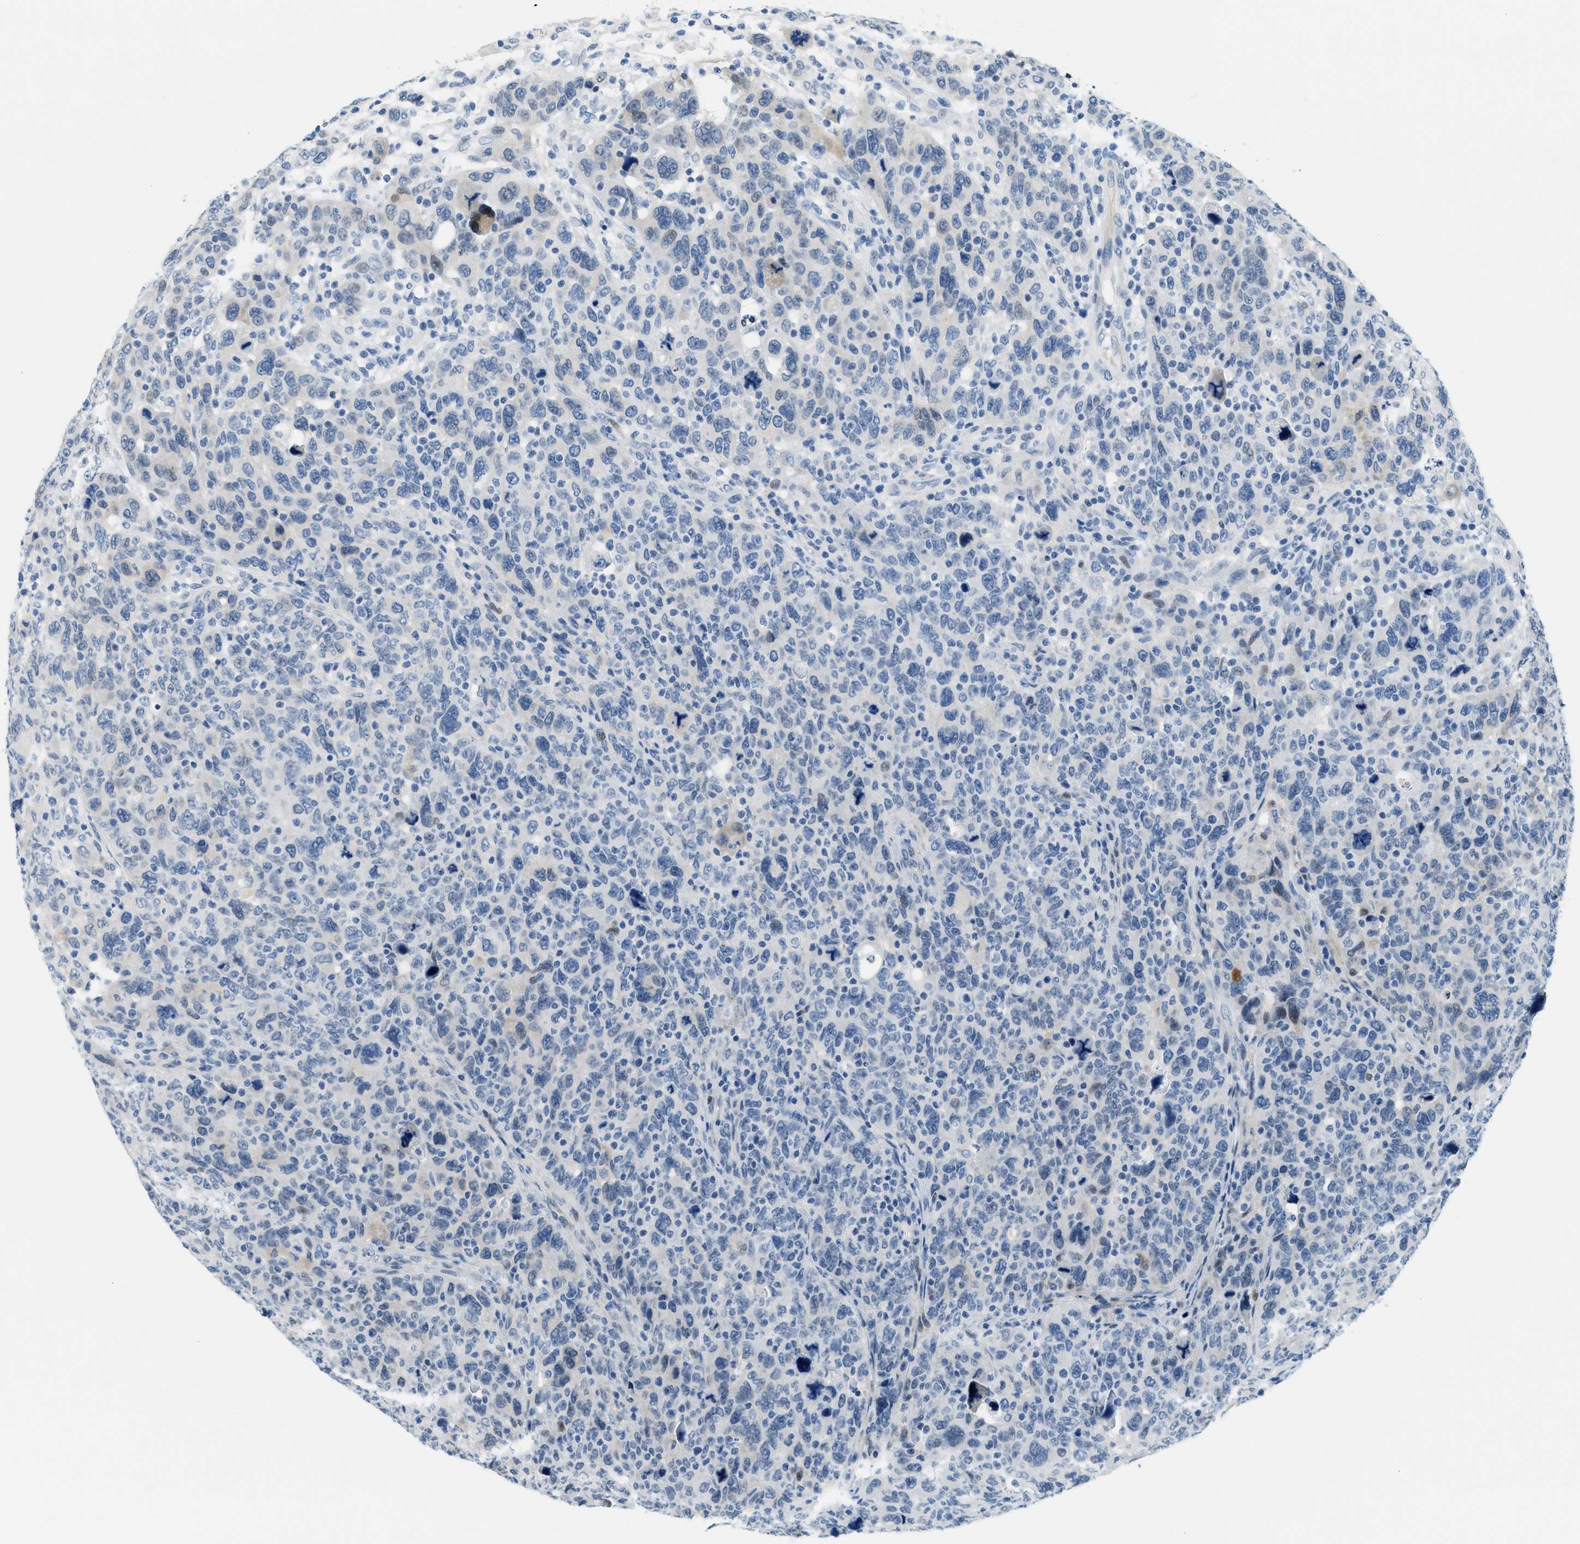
{"staining": {"intensity": "negative", "quantity": "none", "location": "none"}, "tissue": "breast cancer", "cell_type": "Tumor cells", "image_type": "cancer", "snomed": [{"axis": "morphology", "description": "Duct carcinoma"}, {"axis": "topography", "description": "Breast"}], "caption": "Tumor cells show no significant staining in intraductal carcinoma (breast).", "gene": "CYP4X1", "patient": {"sex": "female", "age": 37}}